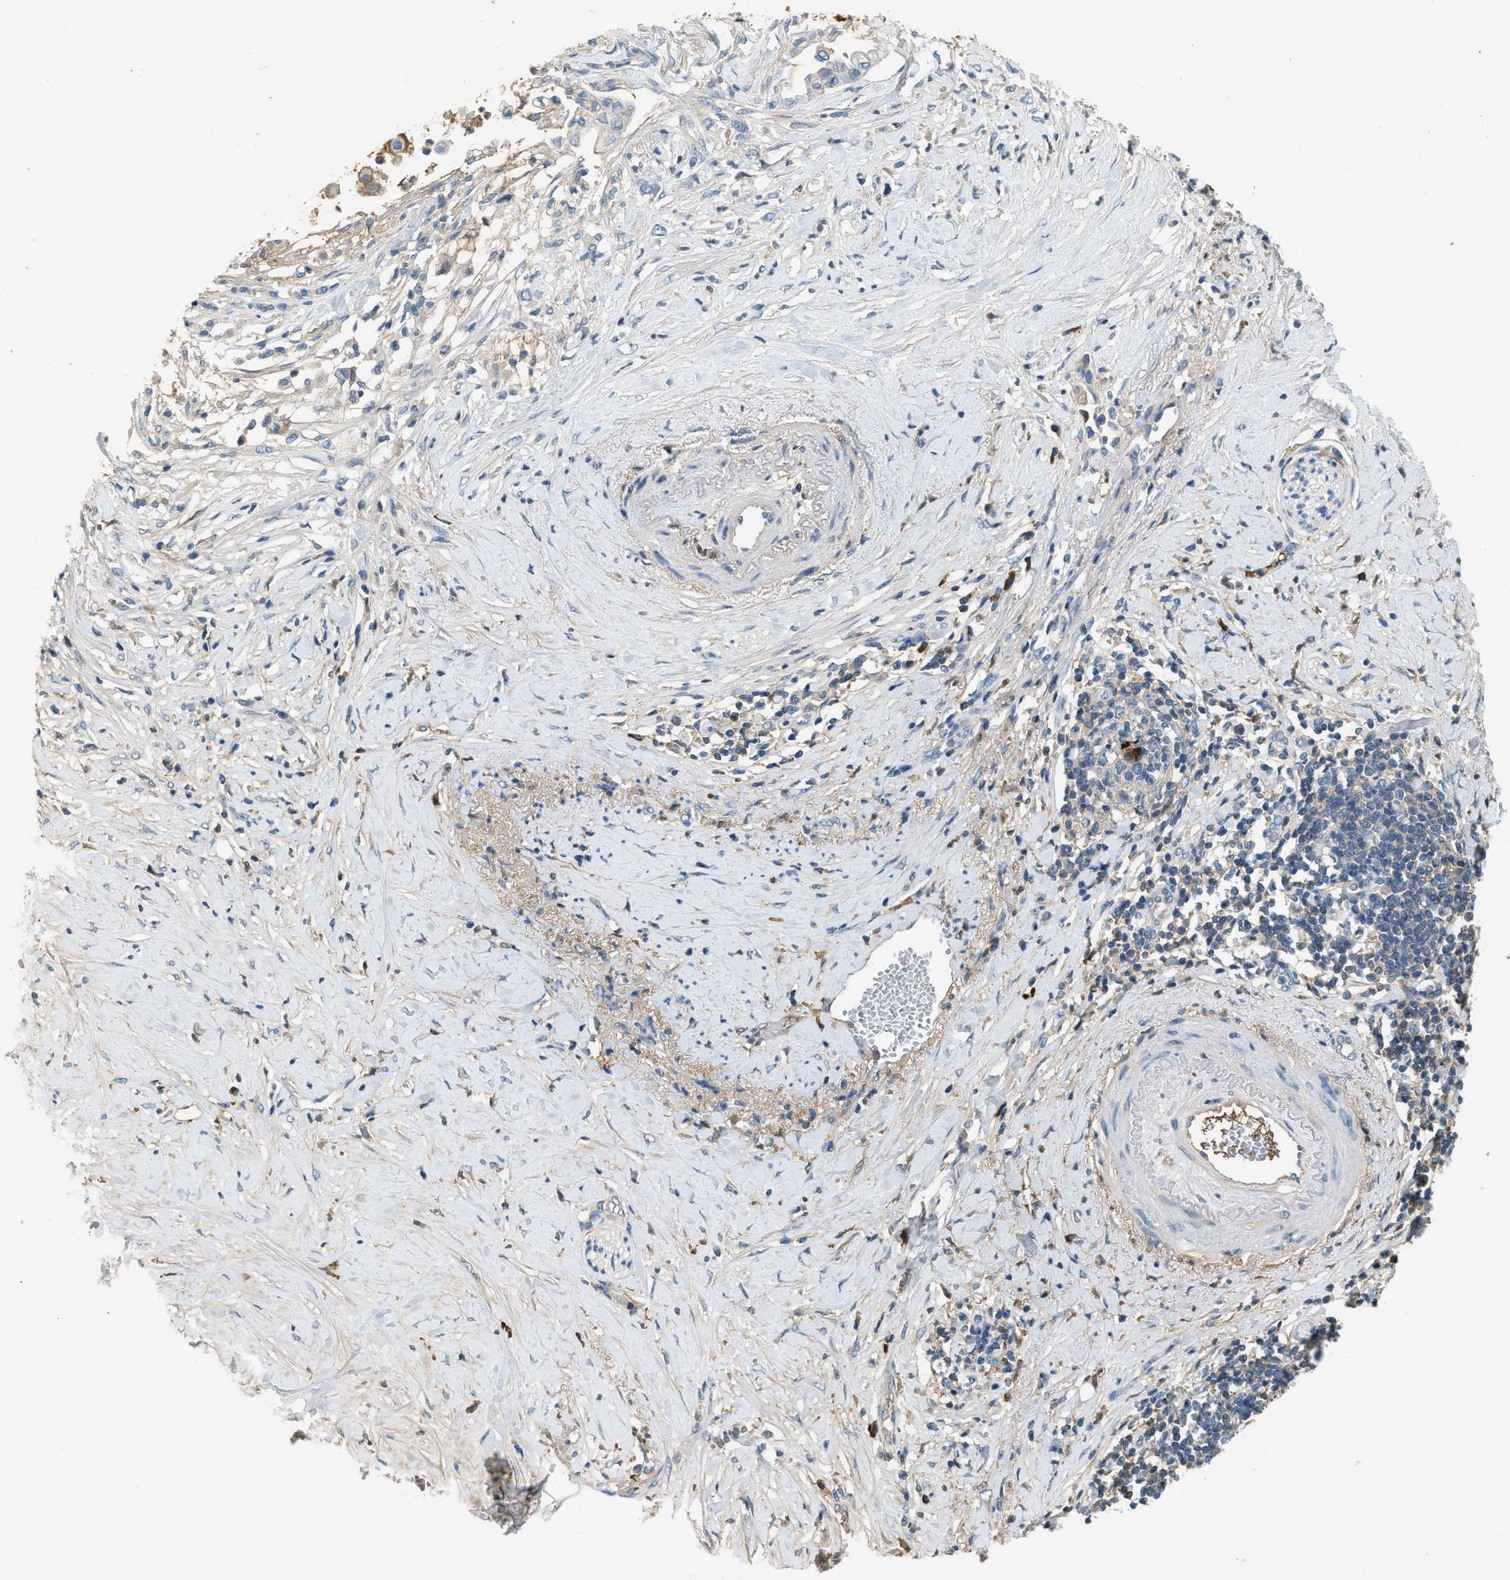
{"staining": {"intensity": "negative", "quantity": "none", "location": "none"}, "tissue": "pancreatic cancer", "cell_type": "Tumor cells", "image_type": "cancer", "snomed": [{"axis": "morphology", "description": "Adenocarcinoma, NOS"}, {"axis": "topography", "description": "Pancreas"}], "caption": "Immunohistochemical staining of human adenocarcinoma (pancreatic) shows no significant staining in tumor cells.", "gene": "STC1", "patient": {"sex": "female", "age": 60}}